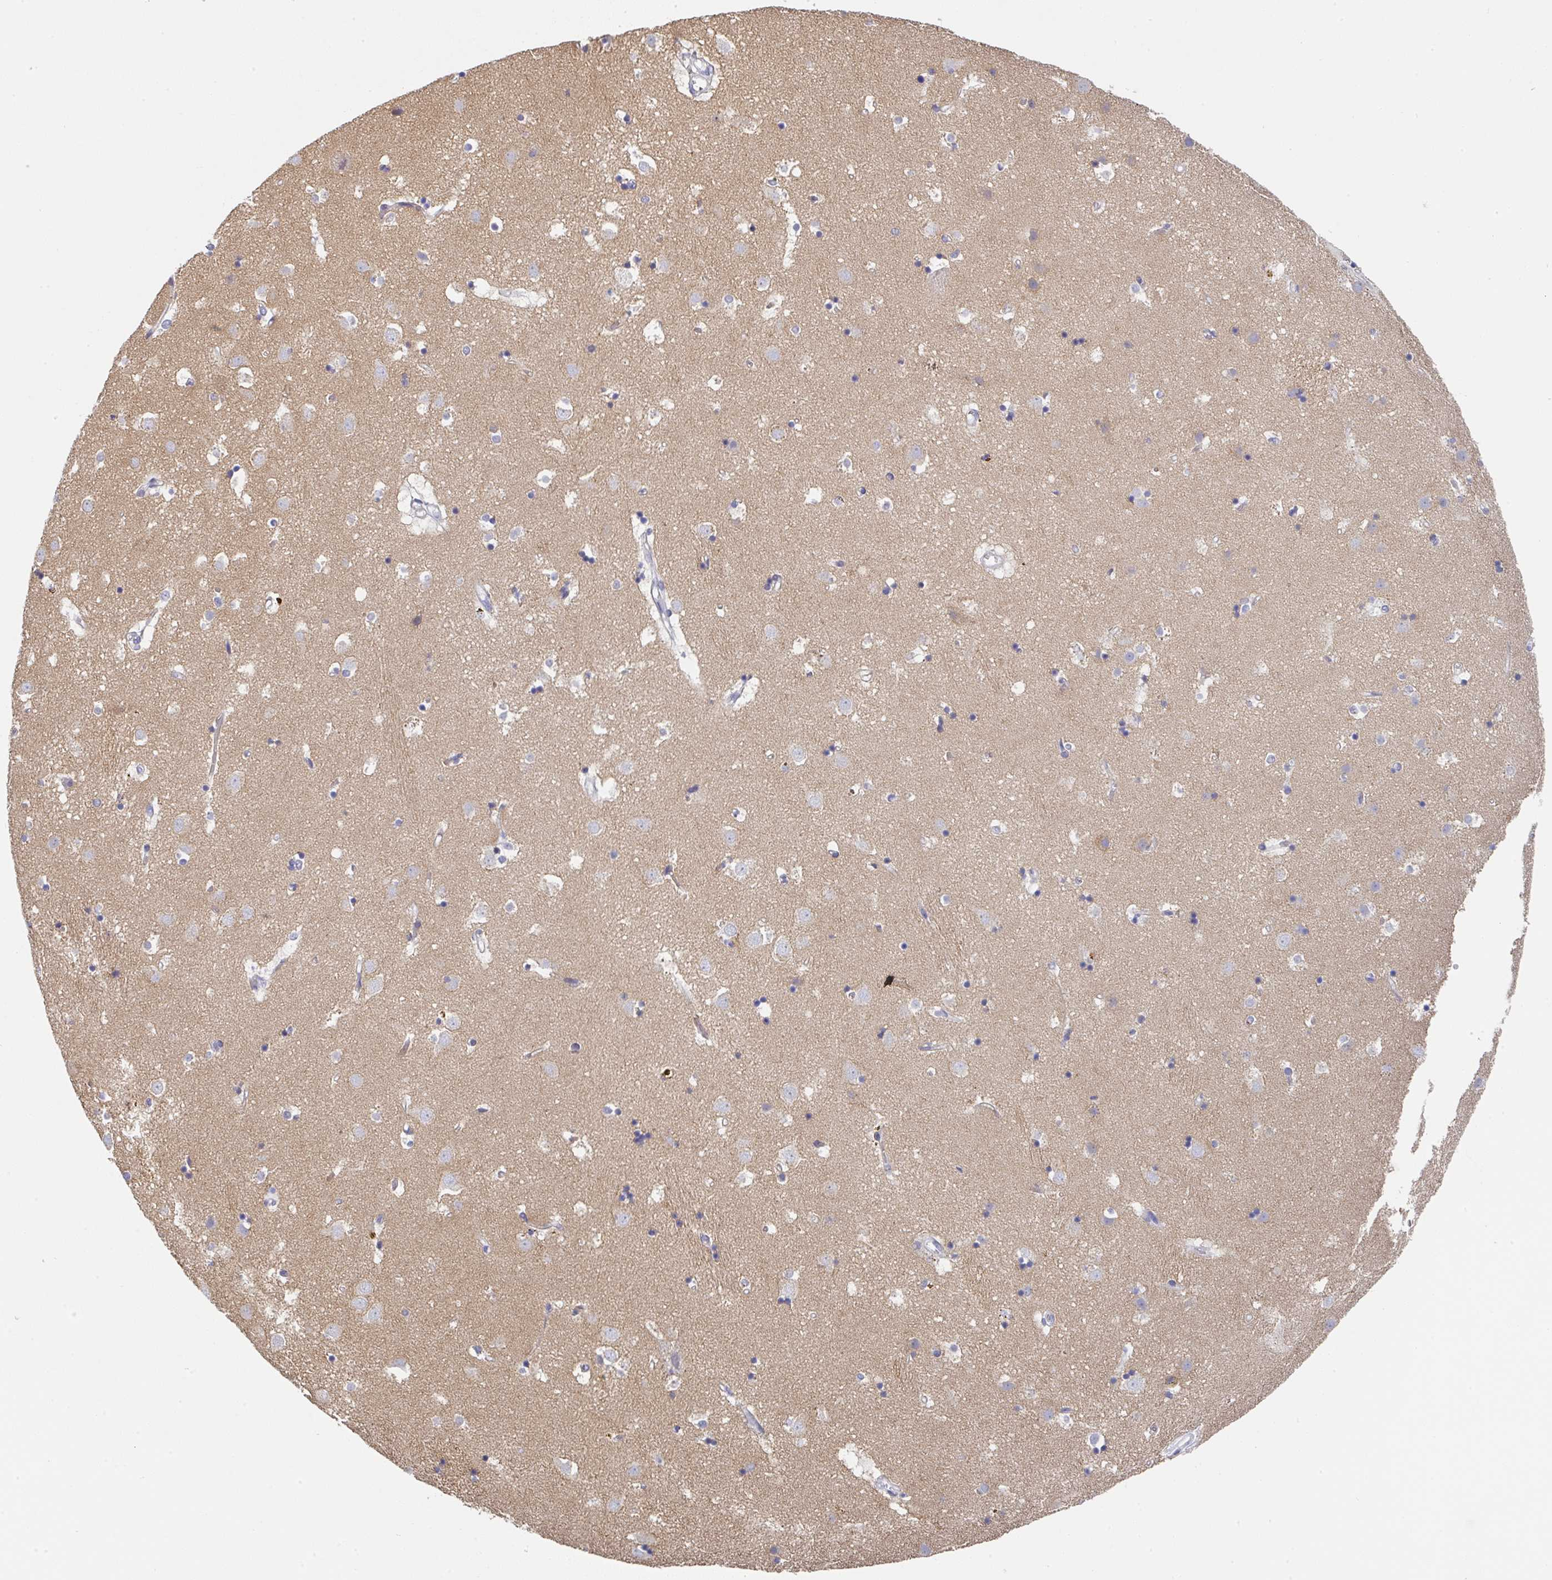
{"staining": {"intensity": "negative", "quantity": "none", "location": "none"}, "tissue": "caudate", "cell_type": "Glial cells", "image_type": "normal", "snomed": [{"axis": "morphology", "description": "Normal tissue, NOS"}, {"axis": "topography", "description": "Lateral ventricle wall"}], "caption": "Glial cells are negative for protein expression in normal human caudate. The staining was performed using DAB (3,3'-diaminobenzidine) to visualize the protein expression in brown, while the nuclei were stained in blue with hematoxylin (Magnification: 20x).", "gene": "TNFRSF8", "patient": {"sex": "male", "age": 58}}